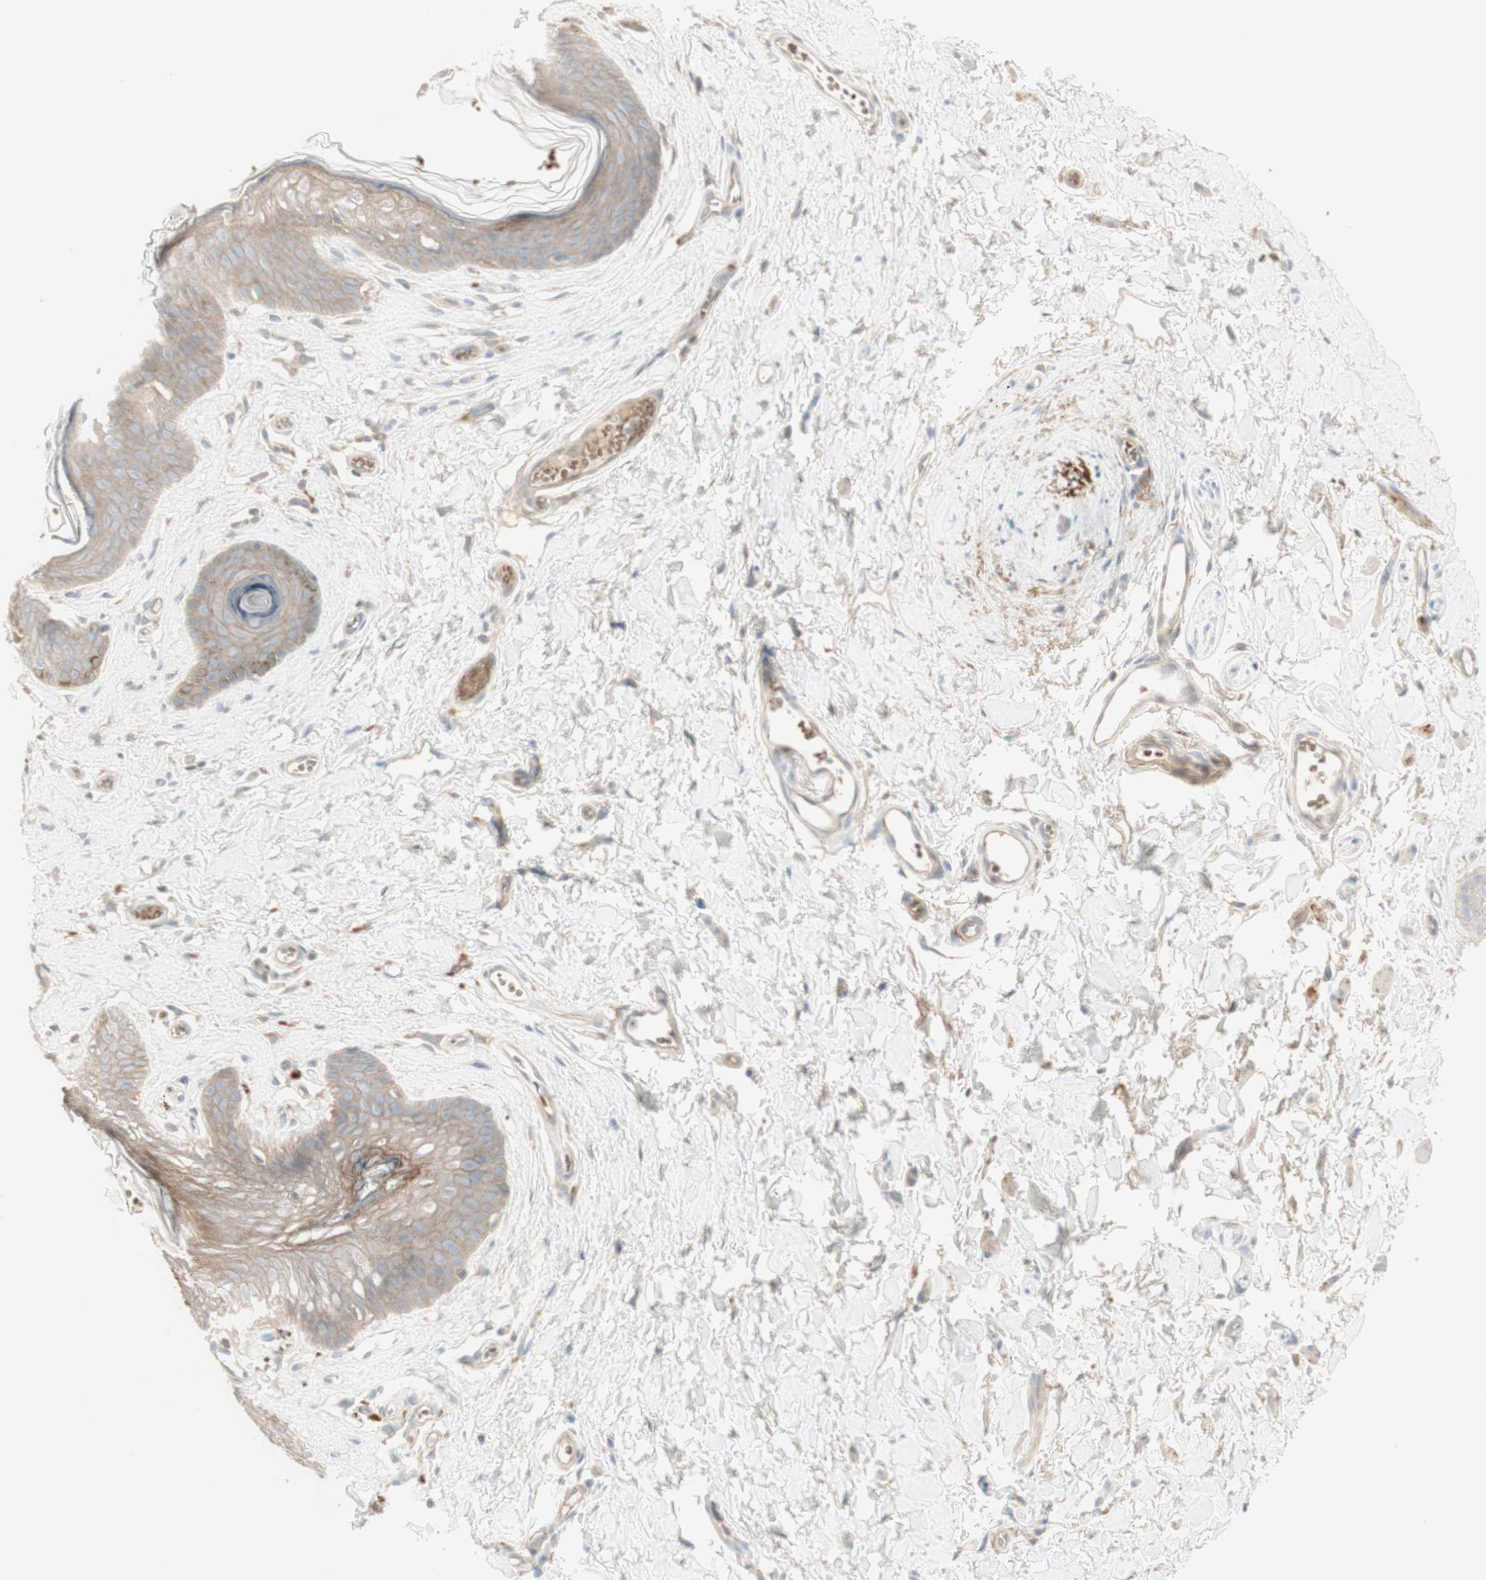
{"staining": {"intensity": "weak", "quantity": "25%-75%", "location": "cytoplasmic/membranous"}, "tissue": "skin", "cell_type": "Epidermal cells", "image_type": "normal", "snomed": [{"axis": "morphology", "description": "Normal tissue, NOS"}, {"axis": "morphology", "description": "Inflammation, NOS"}, {"axis": "topography", "description": "Vulva"}], "caption": "DAB immunohistochemical staining of normal skin displays weak cytoplasmic/membranous protein expression in approximately 25%-75% of epidermal cells.", "gene": "PTGER4", "patient": {"sex": "female", "age": 84}}